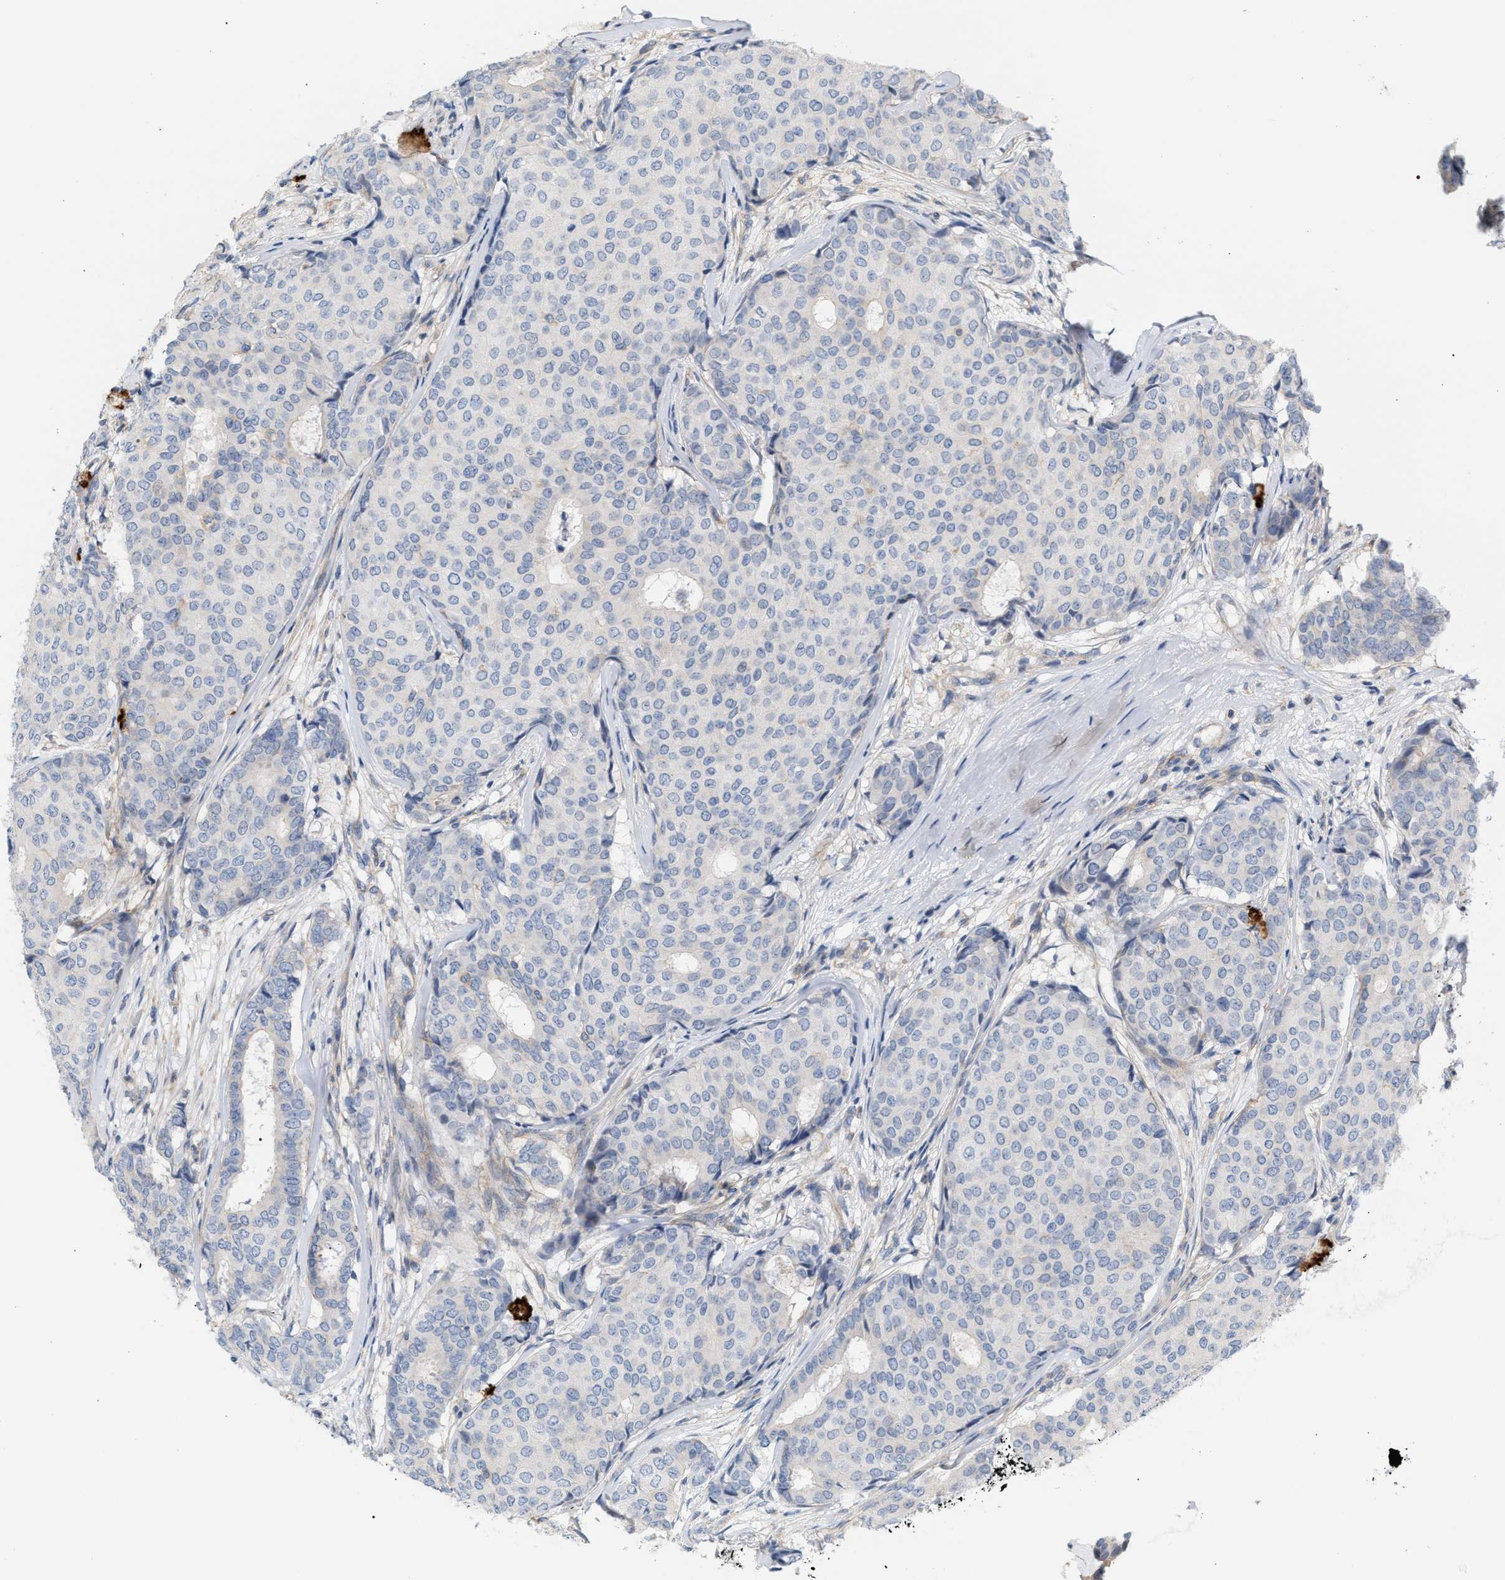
{"staining": {"intensity": "negative", "quantity": "none", "location": "none"}, "tissue": "breast cancer", "cell_type": "Tumor cells", "image_type": "cancer", "snomed": [{"axis": "morphology", "description": "Duct carcinoma"}, {"axis": "topography", "description": "Breast"}], "caption": "A high-resolution photomicrograph shows immunohistochemistry staining of breast cancer (intraductal carcinoma), which reveals no significant staining in tumor cells.", "gene": "LRCH1", "patient": {"sex": "female", "age": 75}}